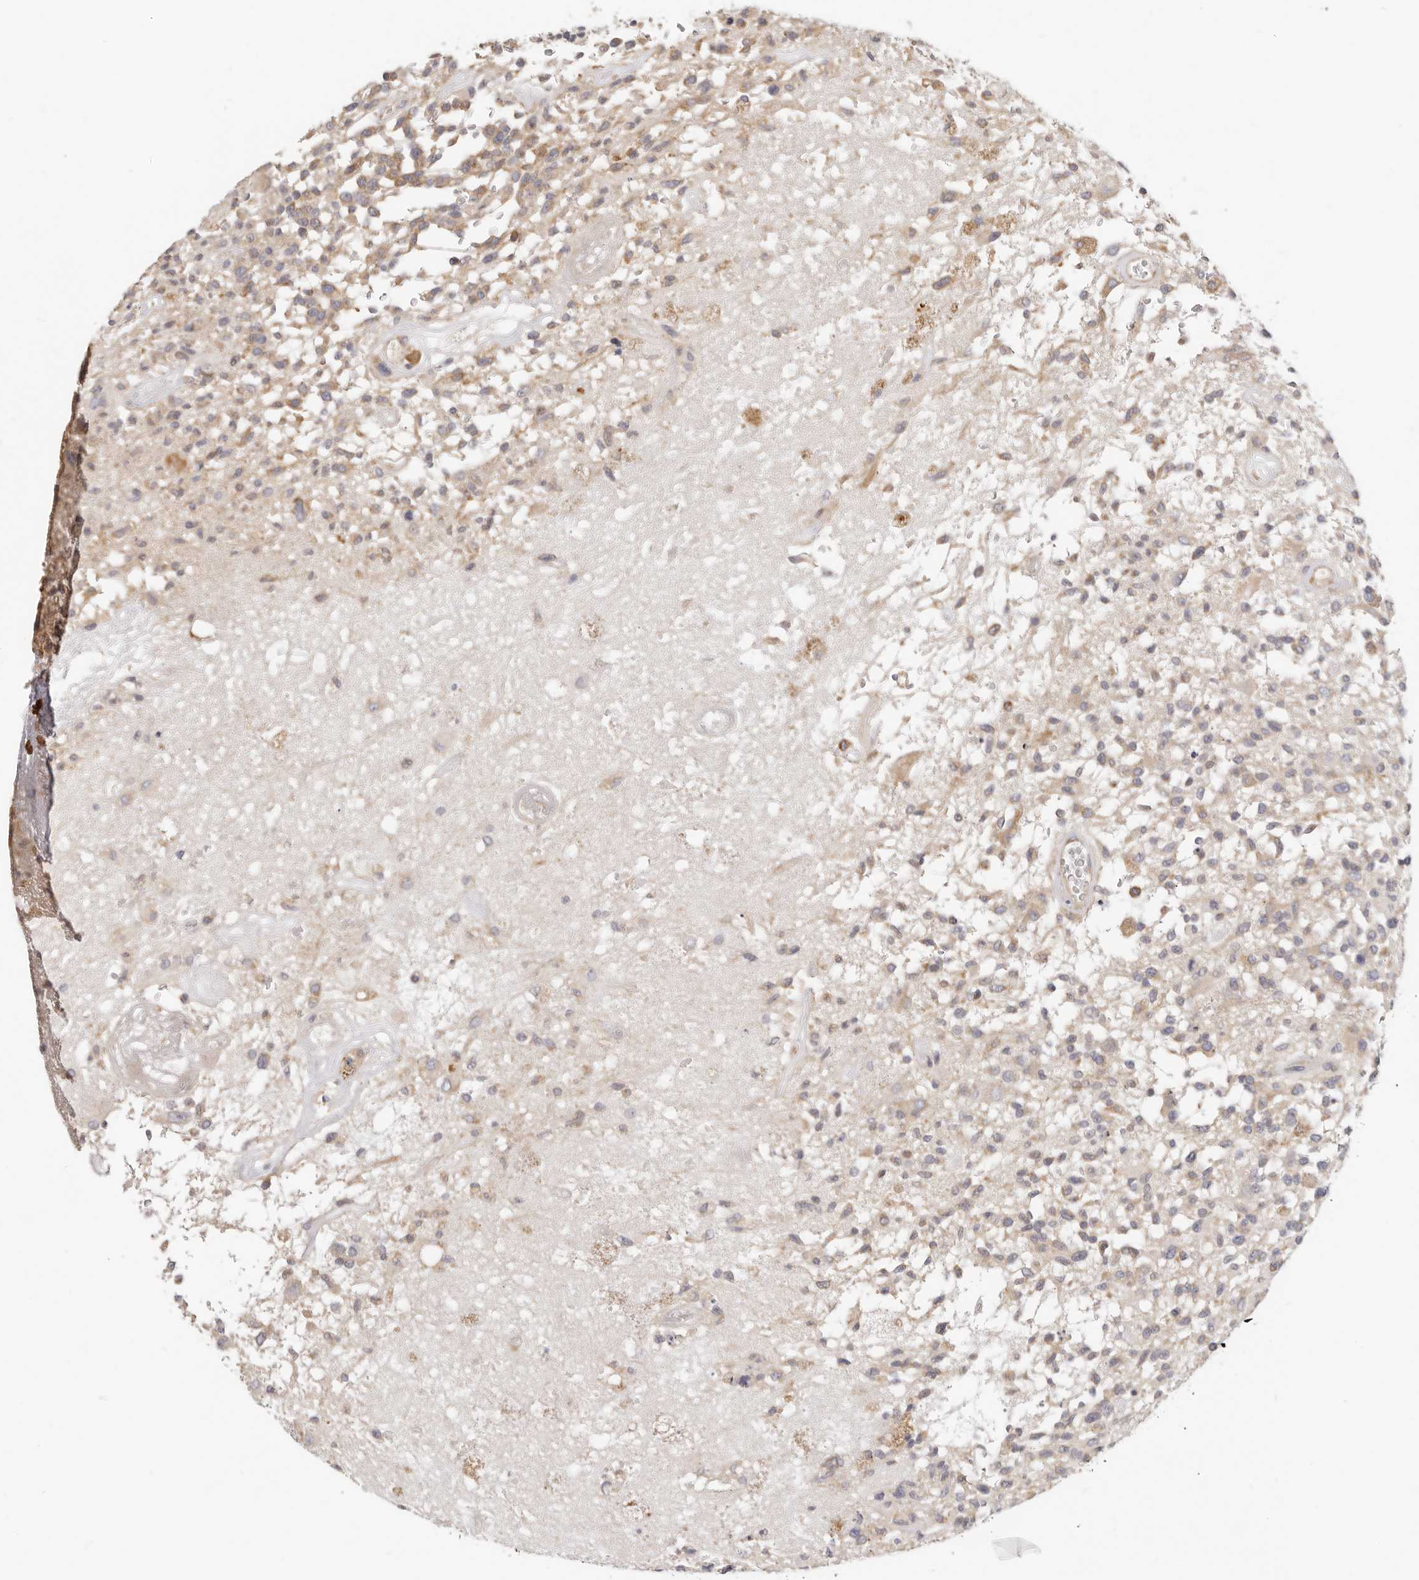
{"staining": {"intensity": "weak", "quantity": ">75%", "location": "cytoplasmic/membranous"}, "tissue": "glioma", "cell_type": "Tumor cells", "image_type": "cancer", "snomed": [{"axis": "morphology", "description": "Glioma, malignant, High grade"}, {"axis": "morphology", "description": "Glioblastoma, NOS"}, {"axis": "topography", "description": "Brain"}], "caption": "Malignant glioma (high-grade) stained with immunohistochemistry (IHC) reveals weak cytoplasmic/membranous expression in approximately >75% of tumor cells.", "gene": "TFB2M", "patient": {"sex": "male", "age": 60}}